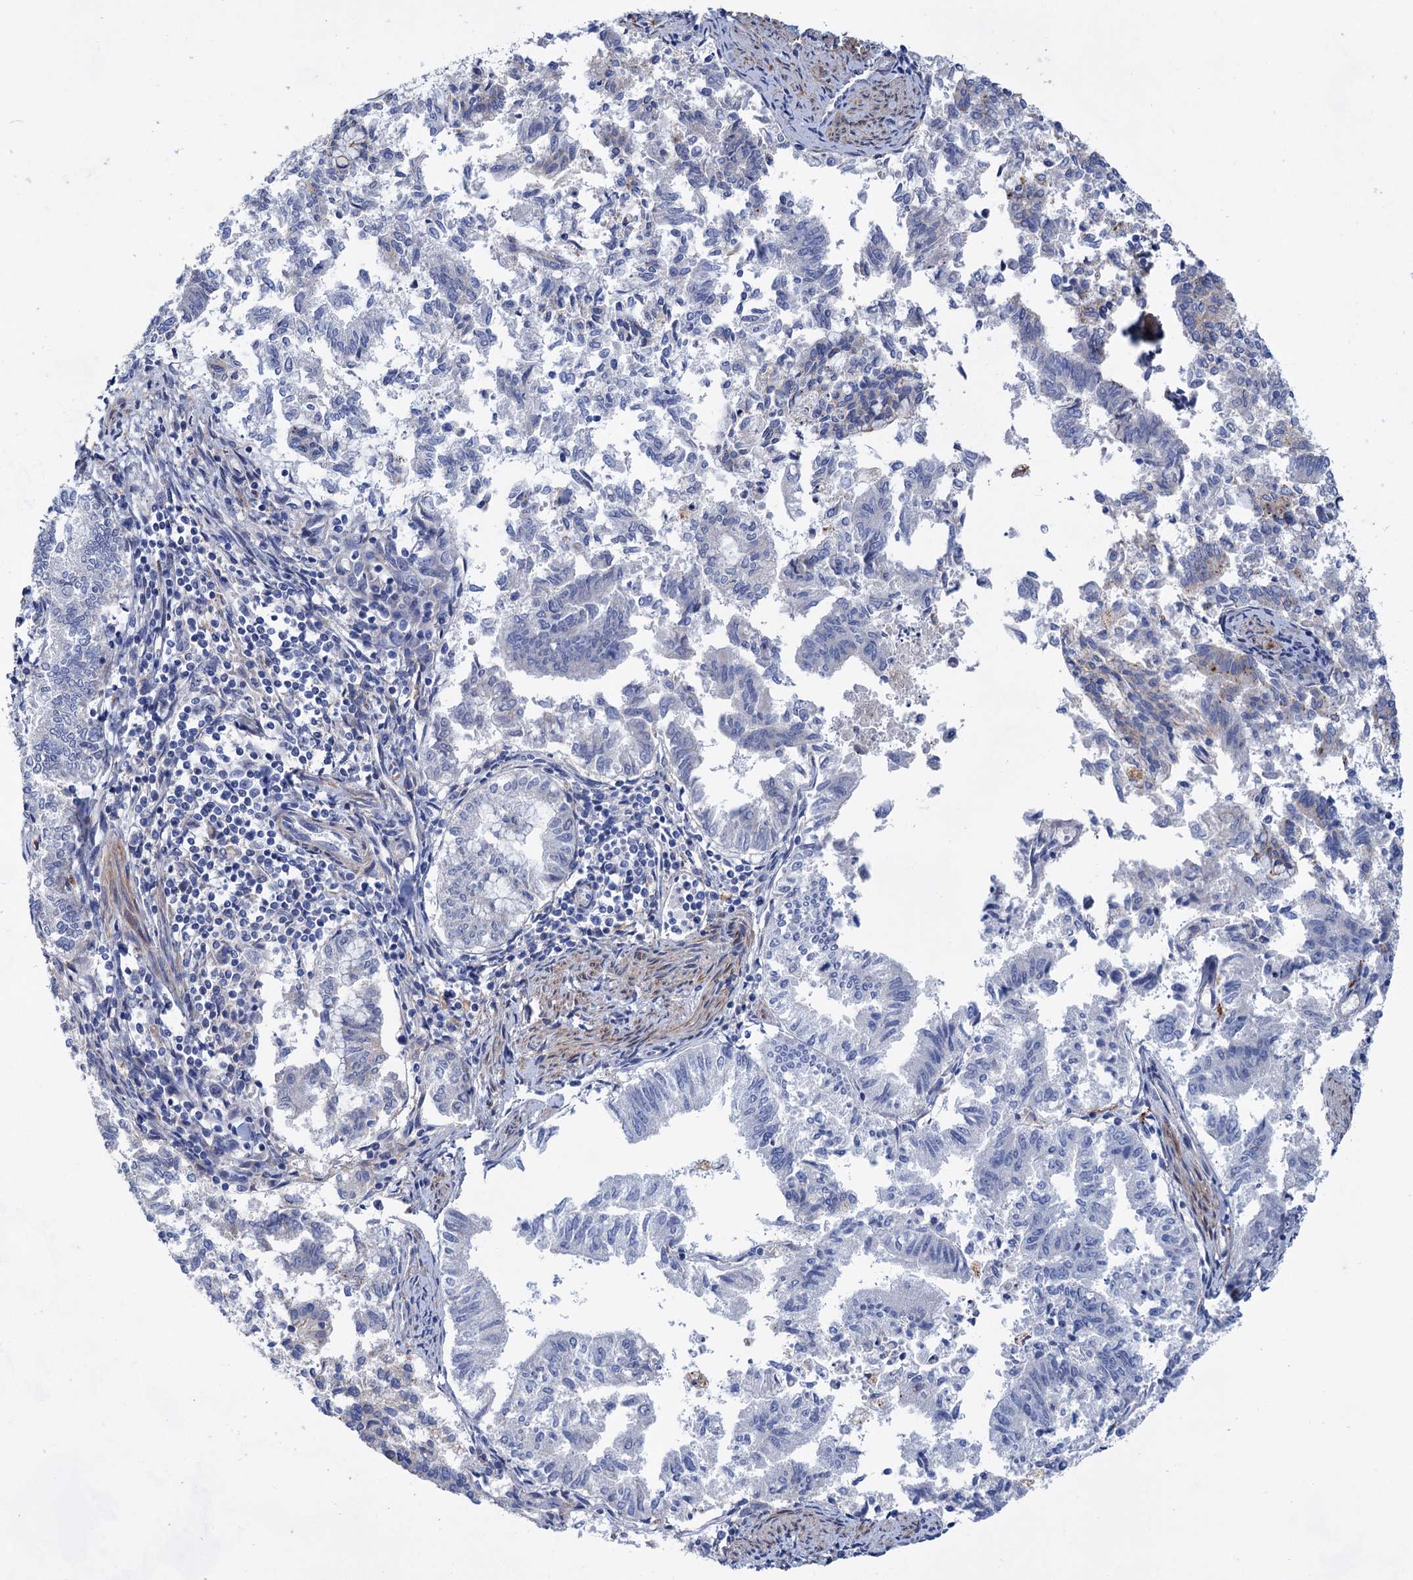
{"staining": {"intensity": "negative", "quantity": "none", "location": "none"}, "tissue": "endometrial cancer", "cell_type": "Tumor cells", "image_type": "cancer", "snomed": [{"axis": "morphology", "description": "Adenocarcinoma, NOS"}, {"axis": "topography", "description": "Endometrium"}], "caption": "Immunohistochemistry (IHC) micrograph of neoplastic tissue: endometrial adenocarcinoma stained with DAB (3,3'-diaminobenzidine) reveals no significant protein staining in tumor cells.", "gene": "GPR155", "patient": {"sex": "female", "age": 79}}